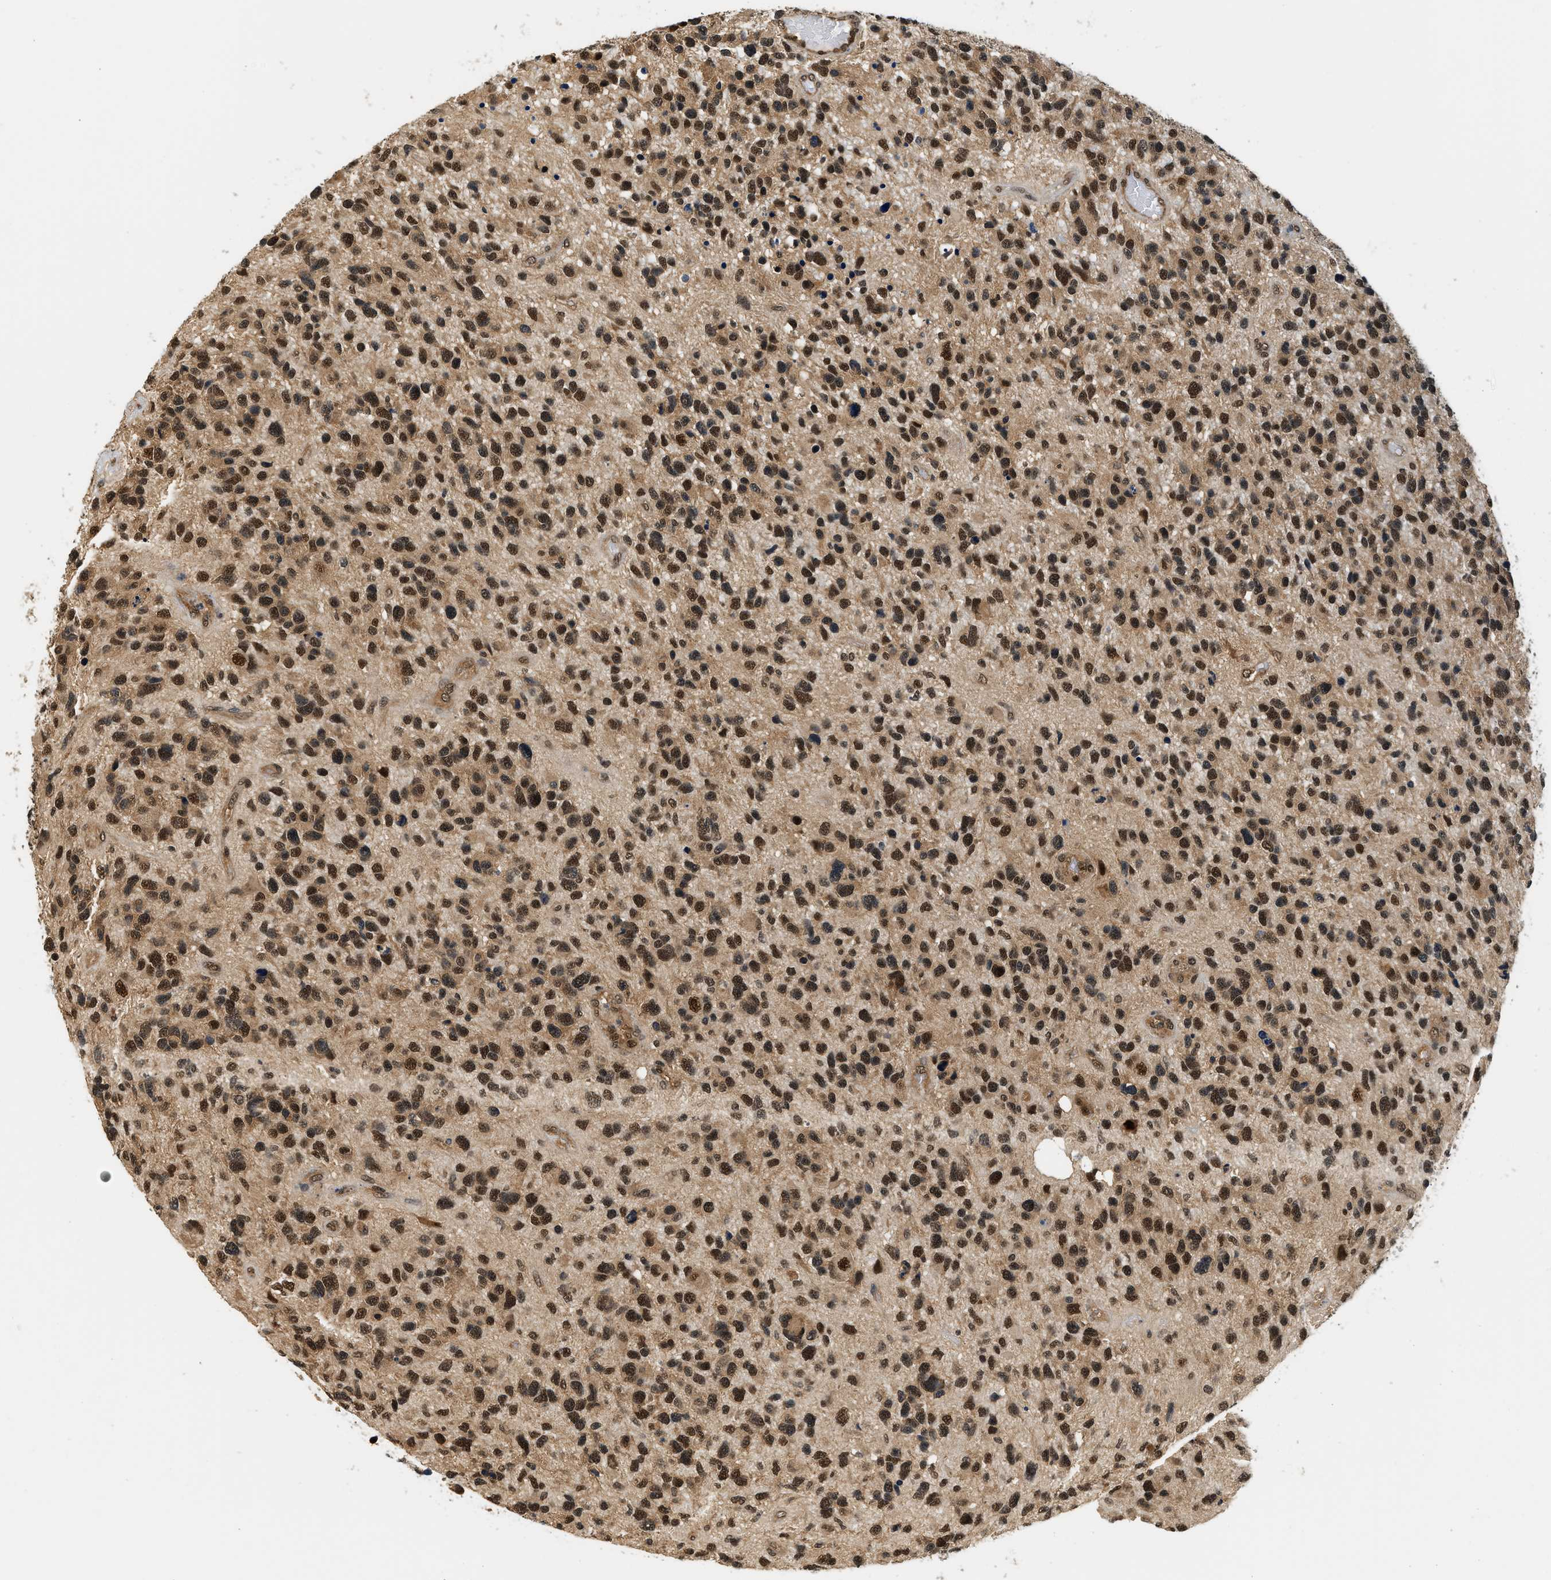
{"staining": {"intensity": "strong", "quantity": ">75%", "location": "cytoplasmic/membranous,nuclear"}, "tissue": "glioma", "cell_type": "Tumor cells", "image_type": "cancer", "snomed": [{"axis": "morphology", "description": "Glioma, malignant, High grade"}, {"axis": "topography", "description": "Brain"}], "caption": "Immunohistochemistry (IHC) (DAB) staining of human glioma shows strong cytoplasmic/membranous and nuclear protein positivity in approximately >75% of tumor cells.", "gene": "PSMD3", "patient": {"sex": "female", "age": 58}}